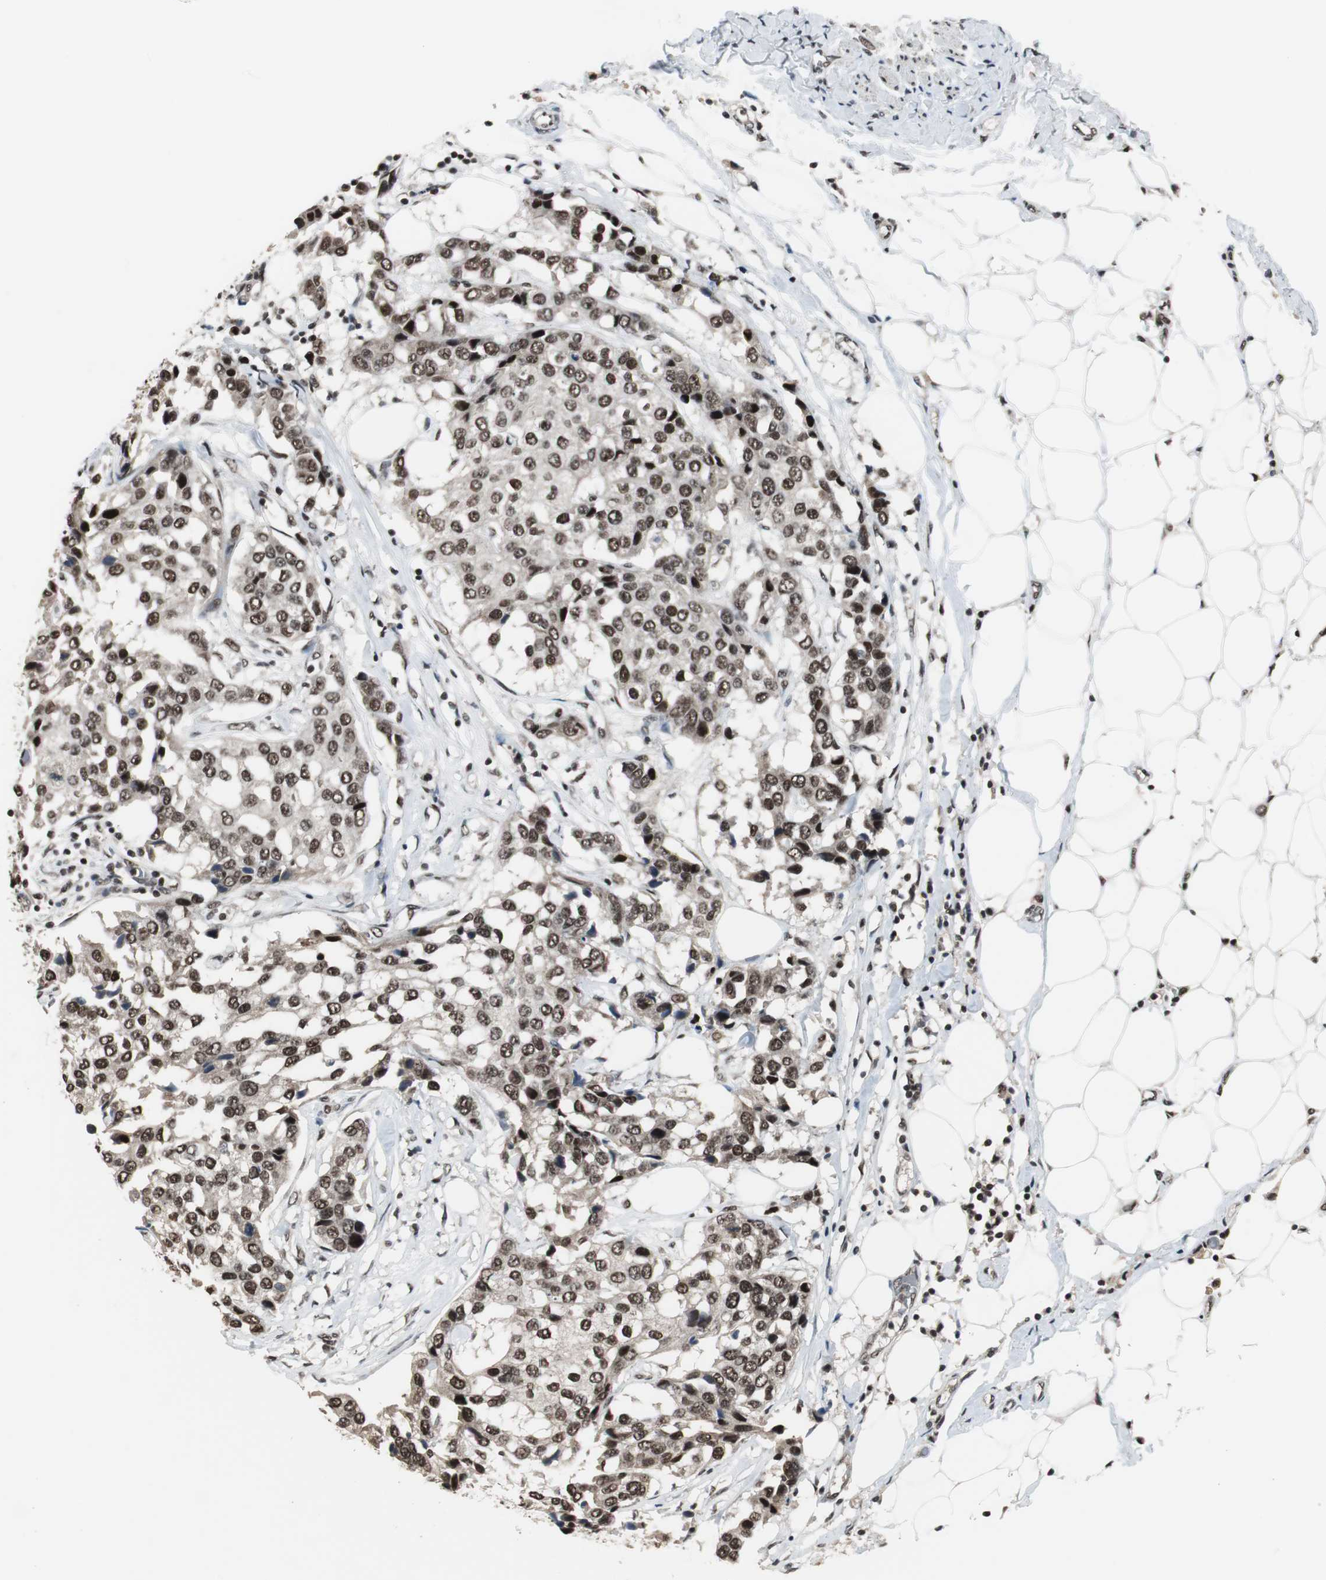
{"staining": {"intensity": "strong", "quantity": ">75%", "location": "nuclear"}, "tissue": "breast cancer", "cell_type": "Tumor cells", "image_type": "cancer", "snomed": [{"axis": "morphology", "description": "Duct carcinoma"}, {"axis": "topography", "description": "Breast"}], "caption": "IHC histopathology image of neoplastic tissue: invasive ductal carcinoma (breast) stained using immunohistochemistry displays high levels of strong protein expression localized specifically in the nuclear of tumor cells, appearing as a nuclear brown color.", "gene": "CDK9", "patient": {"sex": "female", "age": 80}}